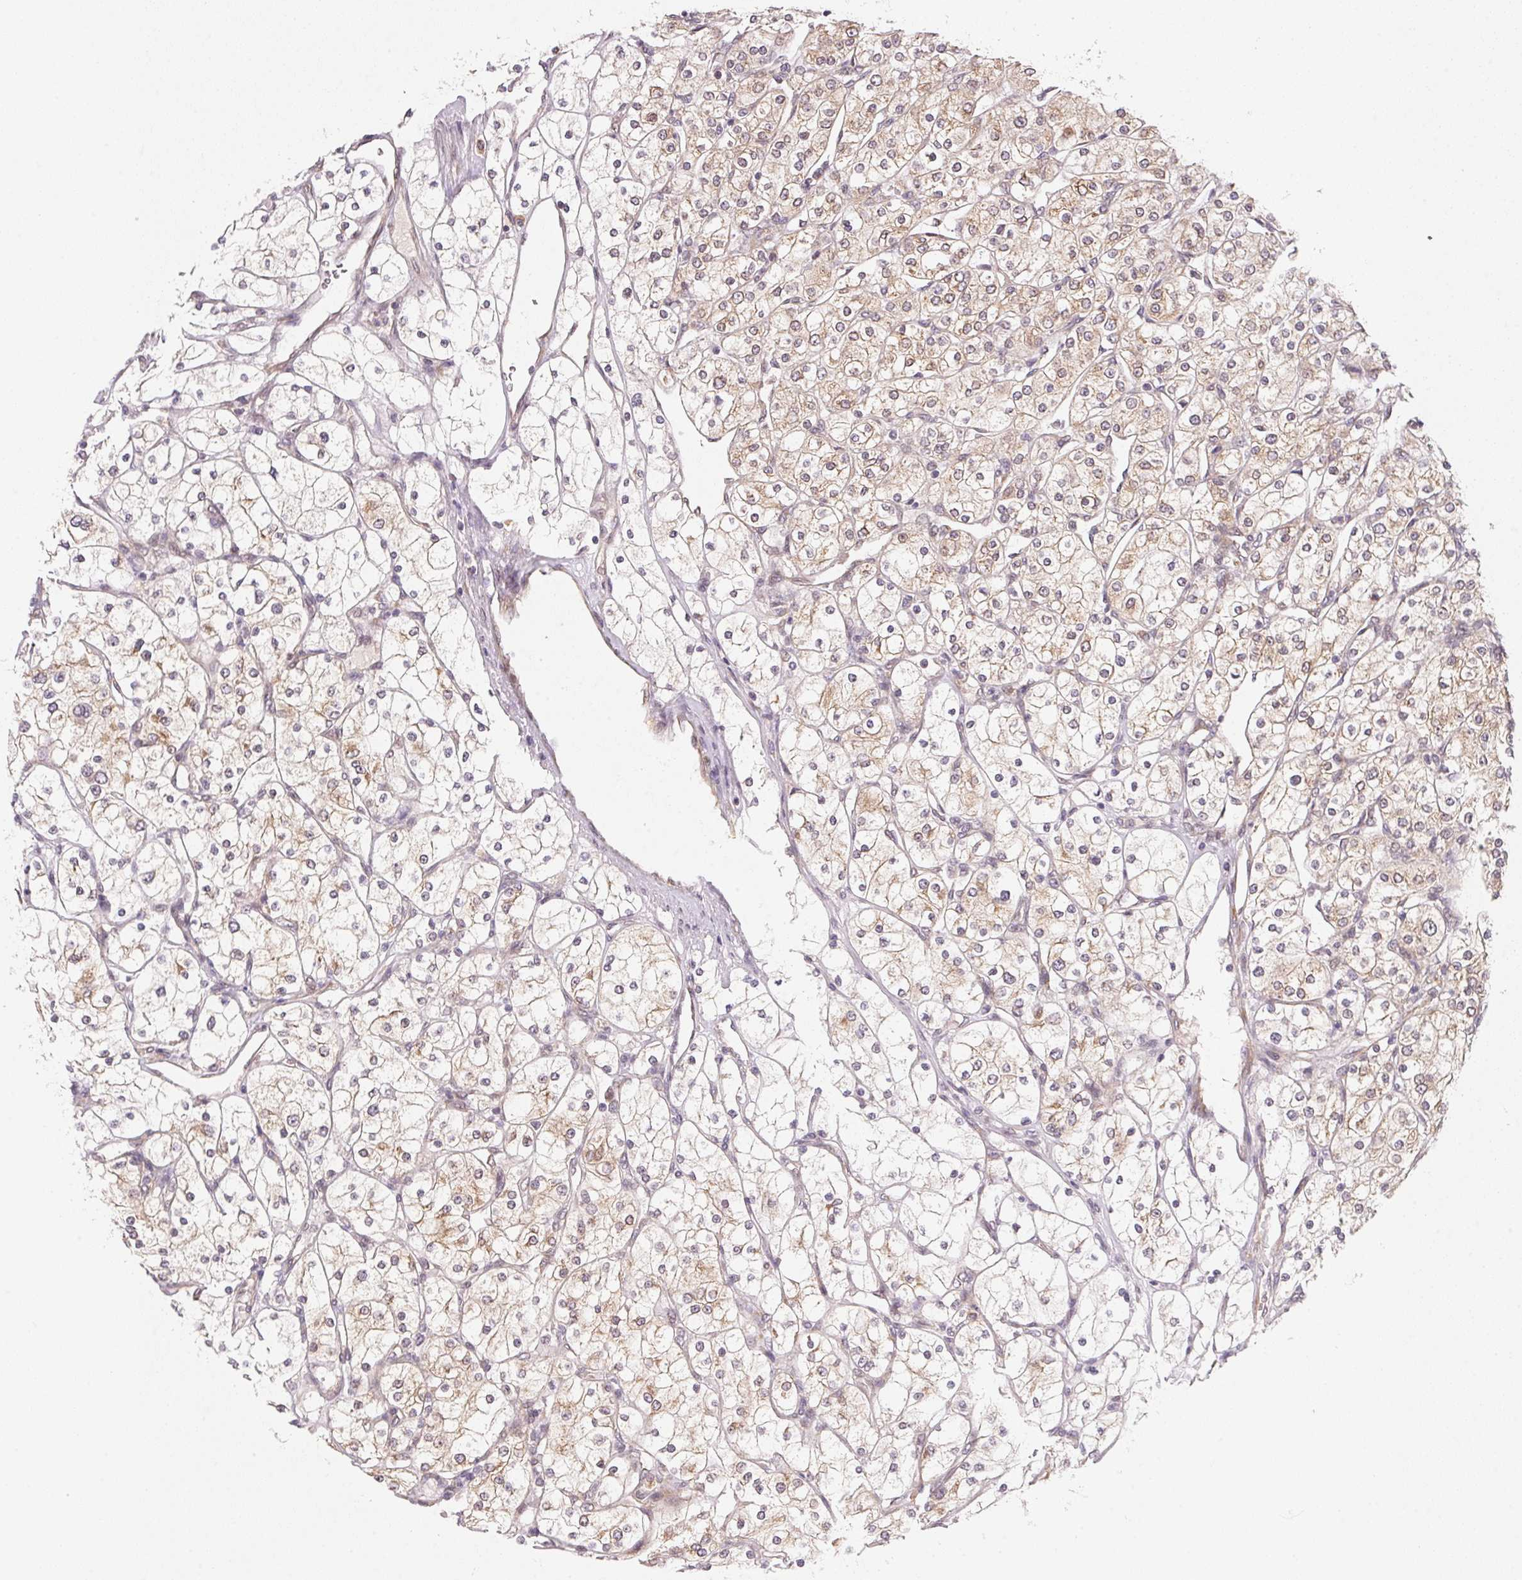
{"staining": {"intensity": "weak", "quantity": "25%-75%", "location": "cytoplasmic/membranous"}, "tissue": "renal cancer", "cell_type": "Tumor cells", "image_type": "cancer", "snomed": [{"axis": "morphology", "description": "Adenocarcinoma, NOS"}, {"axis": "topography", "description": "Kidney"}], "caption": "An image of human renal cancer (adenocarcinoma) stained for a protein shows weak cytoplasmic/membranous brown staining in tumor cells.", "gene": "EI24", "patient": {"sex": "male", "age": 80}}